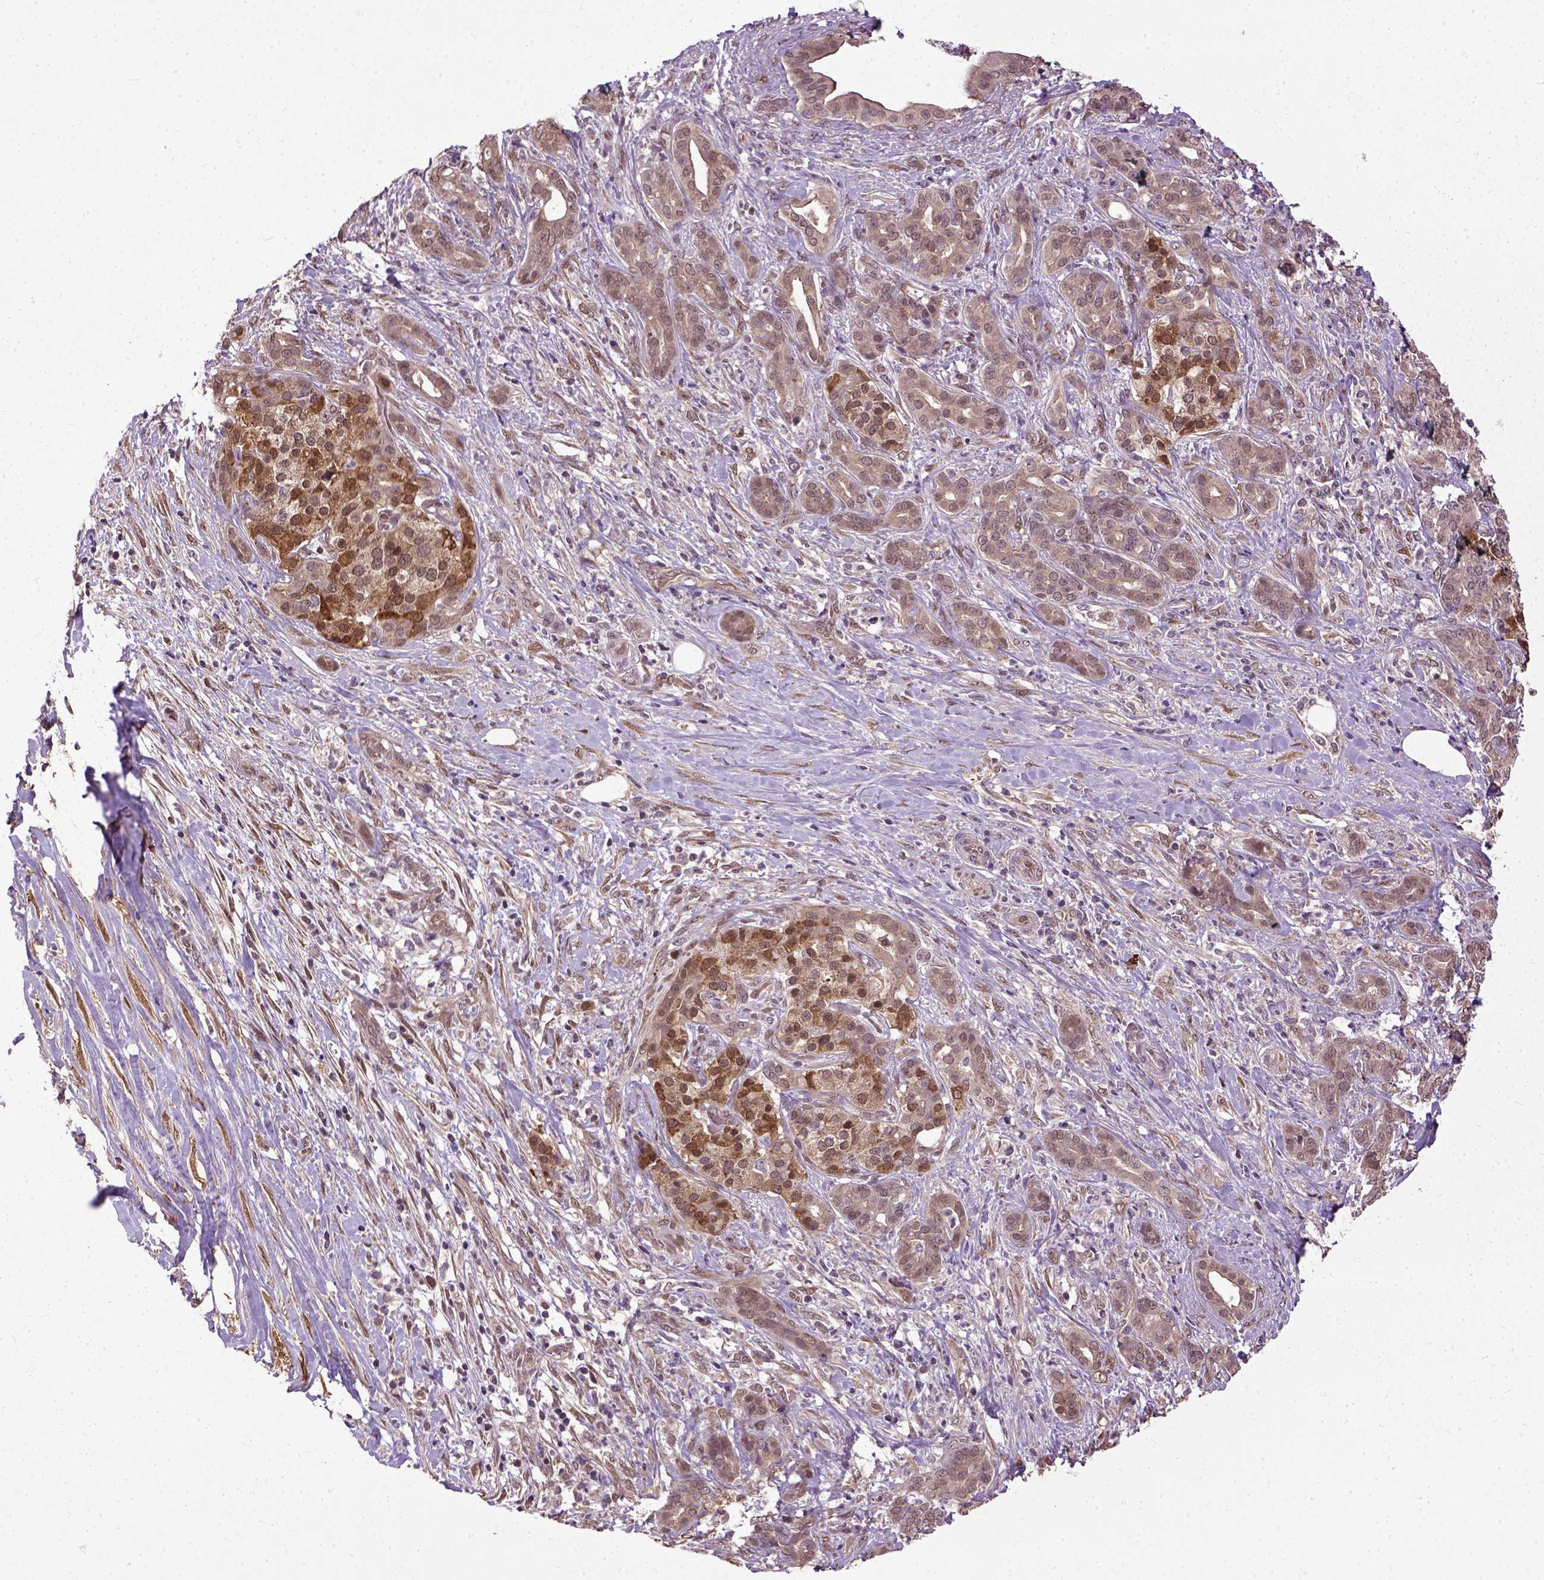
{"staining": {"intensity": "weak", "quantity": ">75%", "location": "cytoplasmic/membranous,nuclear"}, "tissue": "pancreatic cancer", "cell_type": "Tumor cells", "image_type": "cancer", "snomed": [{"axis": "morphology", "description": "Normal tissue, NOS"}, {"axis": "morphology", "description": "Inflammation, NOS"}, {"axis": "morphology", "description": "Adenocarcinoma, NOS"}, {"axis": "topography", "description": "Pancreas"}], "caption": "Weak cytoplasmic/membranous and nuclear protein positivity is present in about >75% of tumor cells in adenocarcinoma (pancreatic). Immunohistochemistry stains the protein of interest in brown and the nuclei are stained blue.", "gene": "UBA3", "patient": {"sex": "male", "age": 57}}